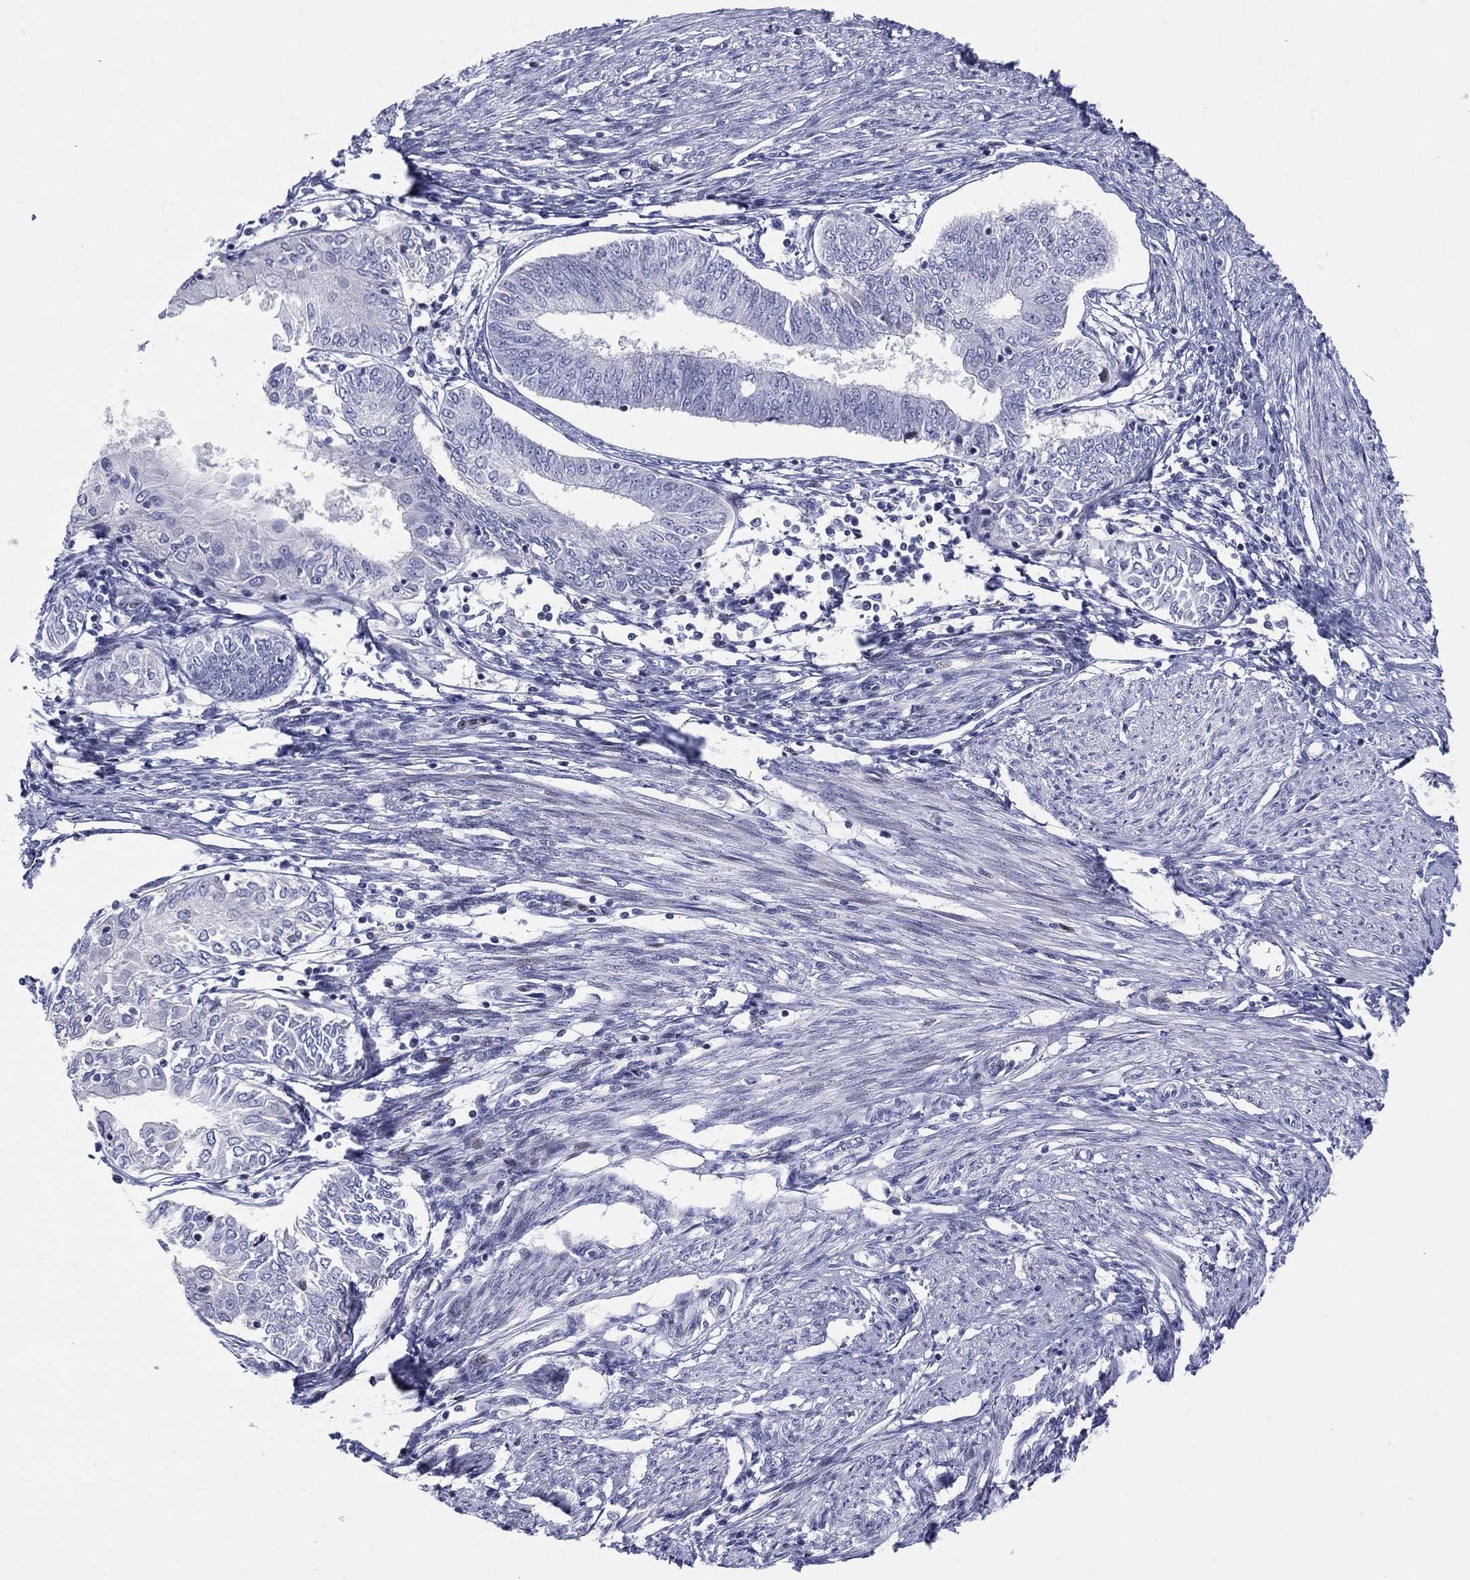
{"staining": {"intensity": "negative", "quantity": "none", "location": "none"}, "tissue": "endometrial cancer", "cell_type": "Tumor cells", "image_type": "cancer", "snomed": [{"axis": "morphology", "description": "Adenocarcinoma, NOS"}, {"axis": "topography", "description": "Endometrium"}], "caption": "Immunohistochemical staining of human endometrial adenocarcinoma exhibits no significant staining in tumor cells.", "gene": "ARHGAP36", "patient": {"sex": "female", "age": 68}}